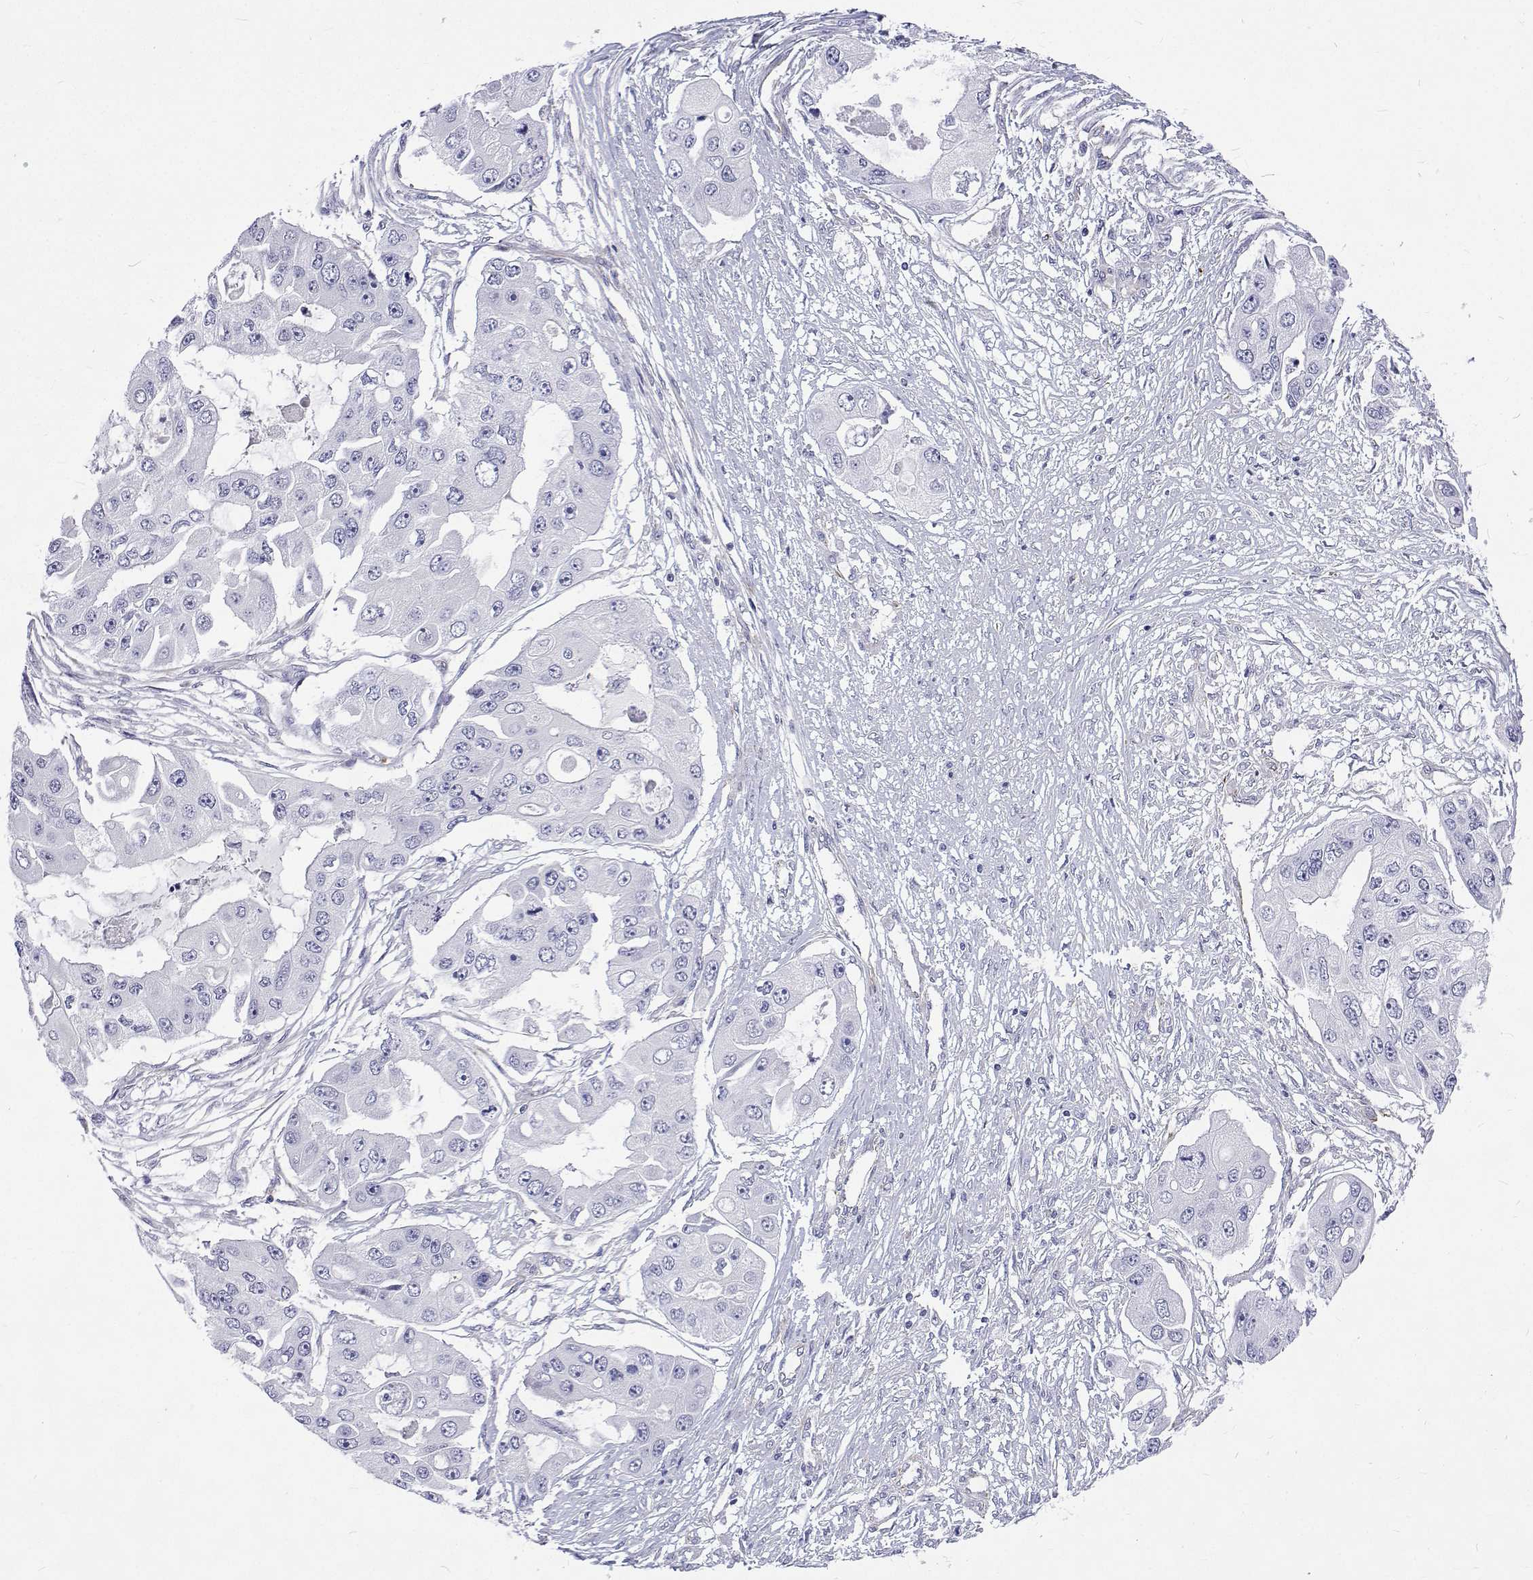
{"staining": {"intensity": "negative", "quantity": "none", "location": "none"}, "tissue": "ovarian cancer", "cell_type": "Tumor cells", "image_type": "cancer", "snomed": [{"axis": "morphology", "description": "Cystadenocarcinoma, serous, NOS"}, {"axis": "topography", "description": "Ovary"}], "caption": "Immunohistochemistry (IHC) micrograph of ovarian serous cystadenocarcinoma stained for a protein (brown), which displays no positivity in tumor cells.", "gene": "OPRPN", "patient": {"sex": "female", "age": 56}}